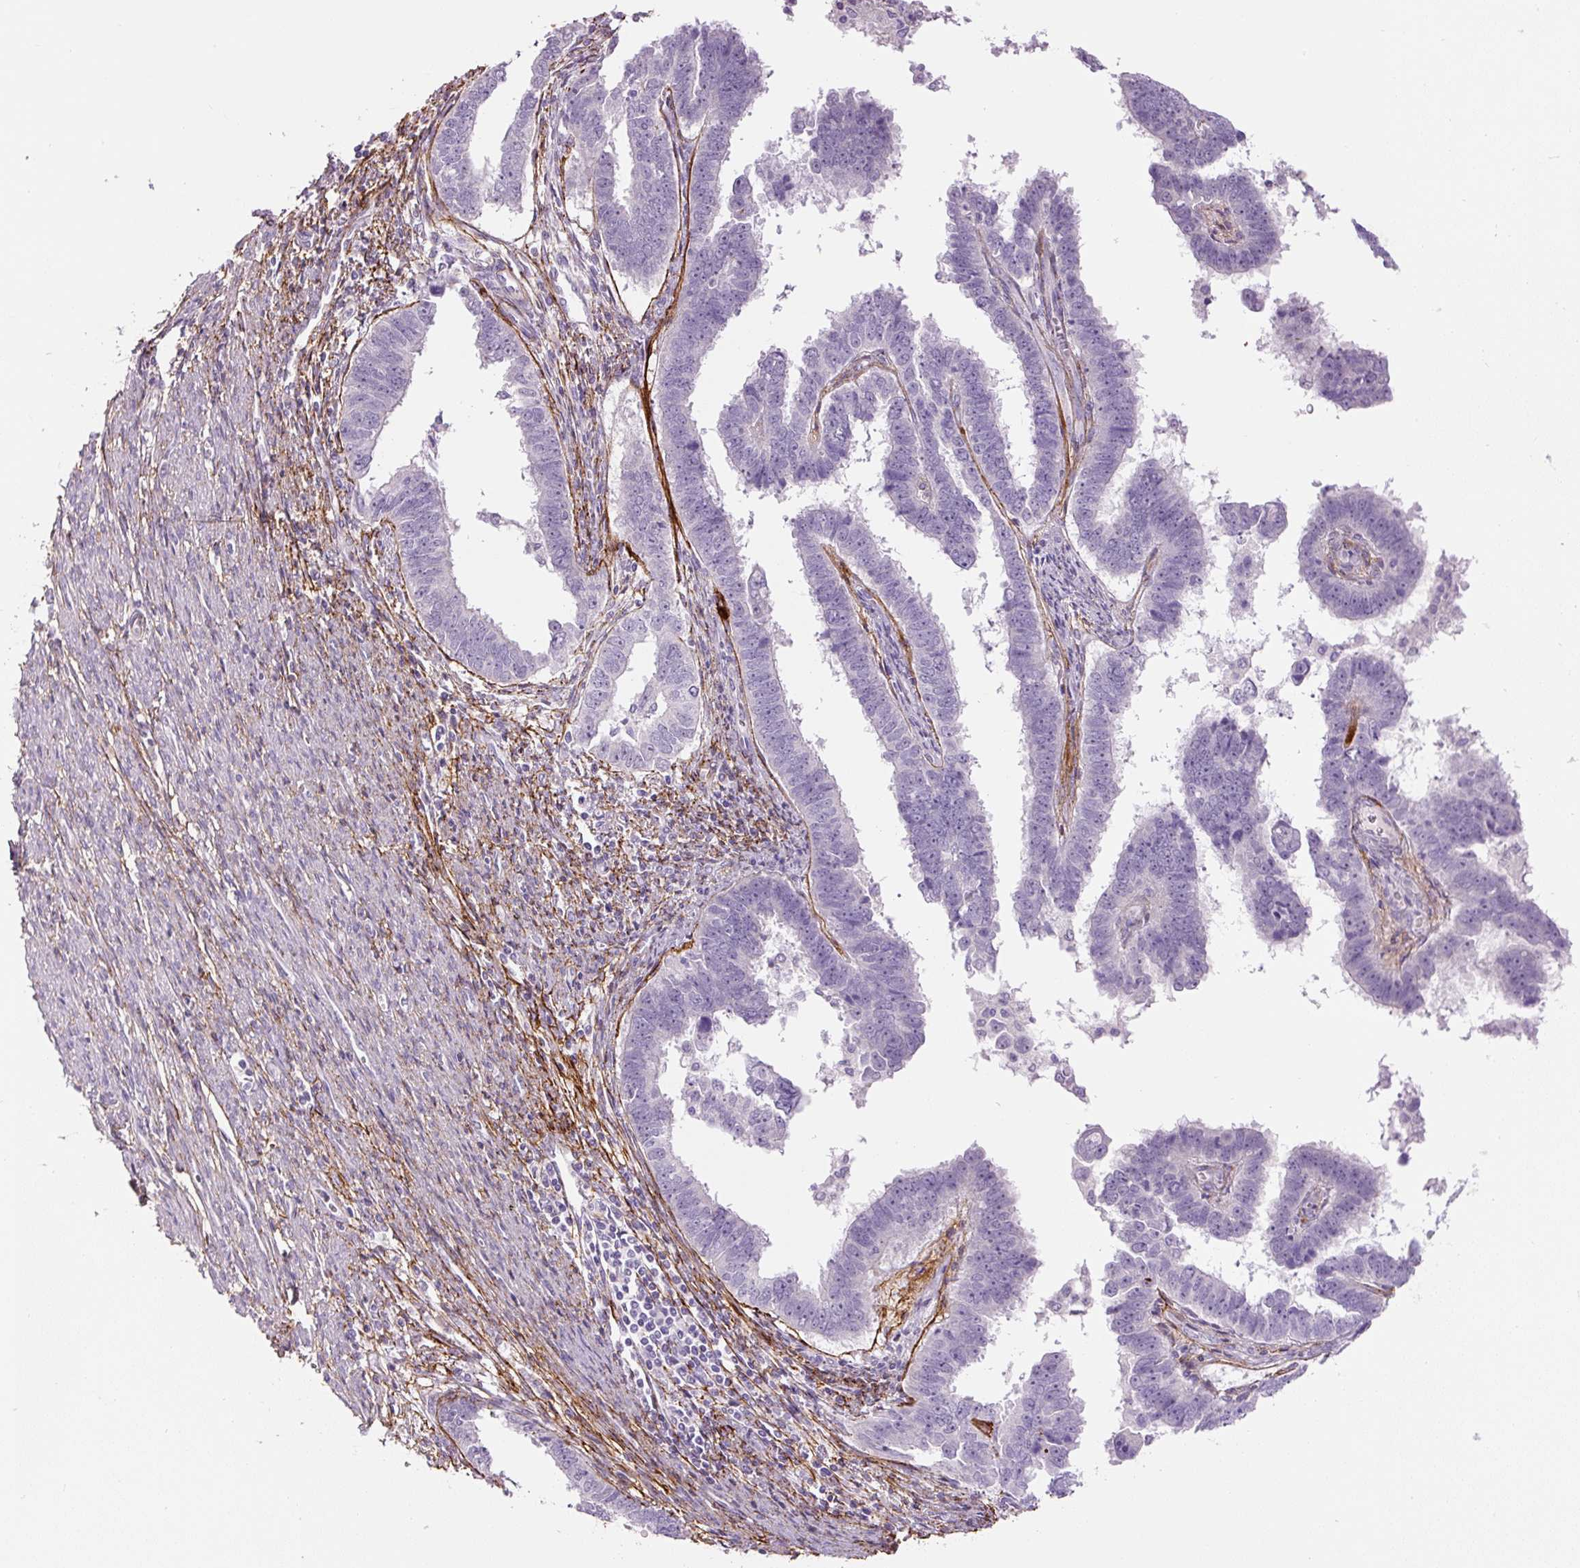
{"staining": {"intensity": "negative", "quantity": "none", "location": "none"}, "tissue": "endometrial cancer", "cell_type": "Tumor cells", "image_type": "cancer", "snomed": [{"axis": "morphology", "description": "Adenocarcinoma, NOS"}, {"axis": "topography", "description": "Endometrium"}], "caption": "The IHC photomicrograph has no significant staining in tumor cells of adenocarcinoma (endometrial) tissue. (DAB immunohistochemistry (IHC) with hematoxylin counter stain).", "gene": "FBN1", "patient": {"sex": "female", "age": 75}}